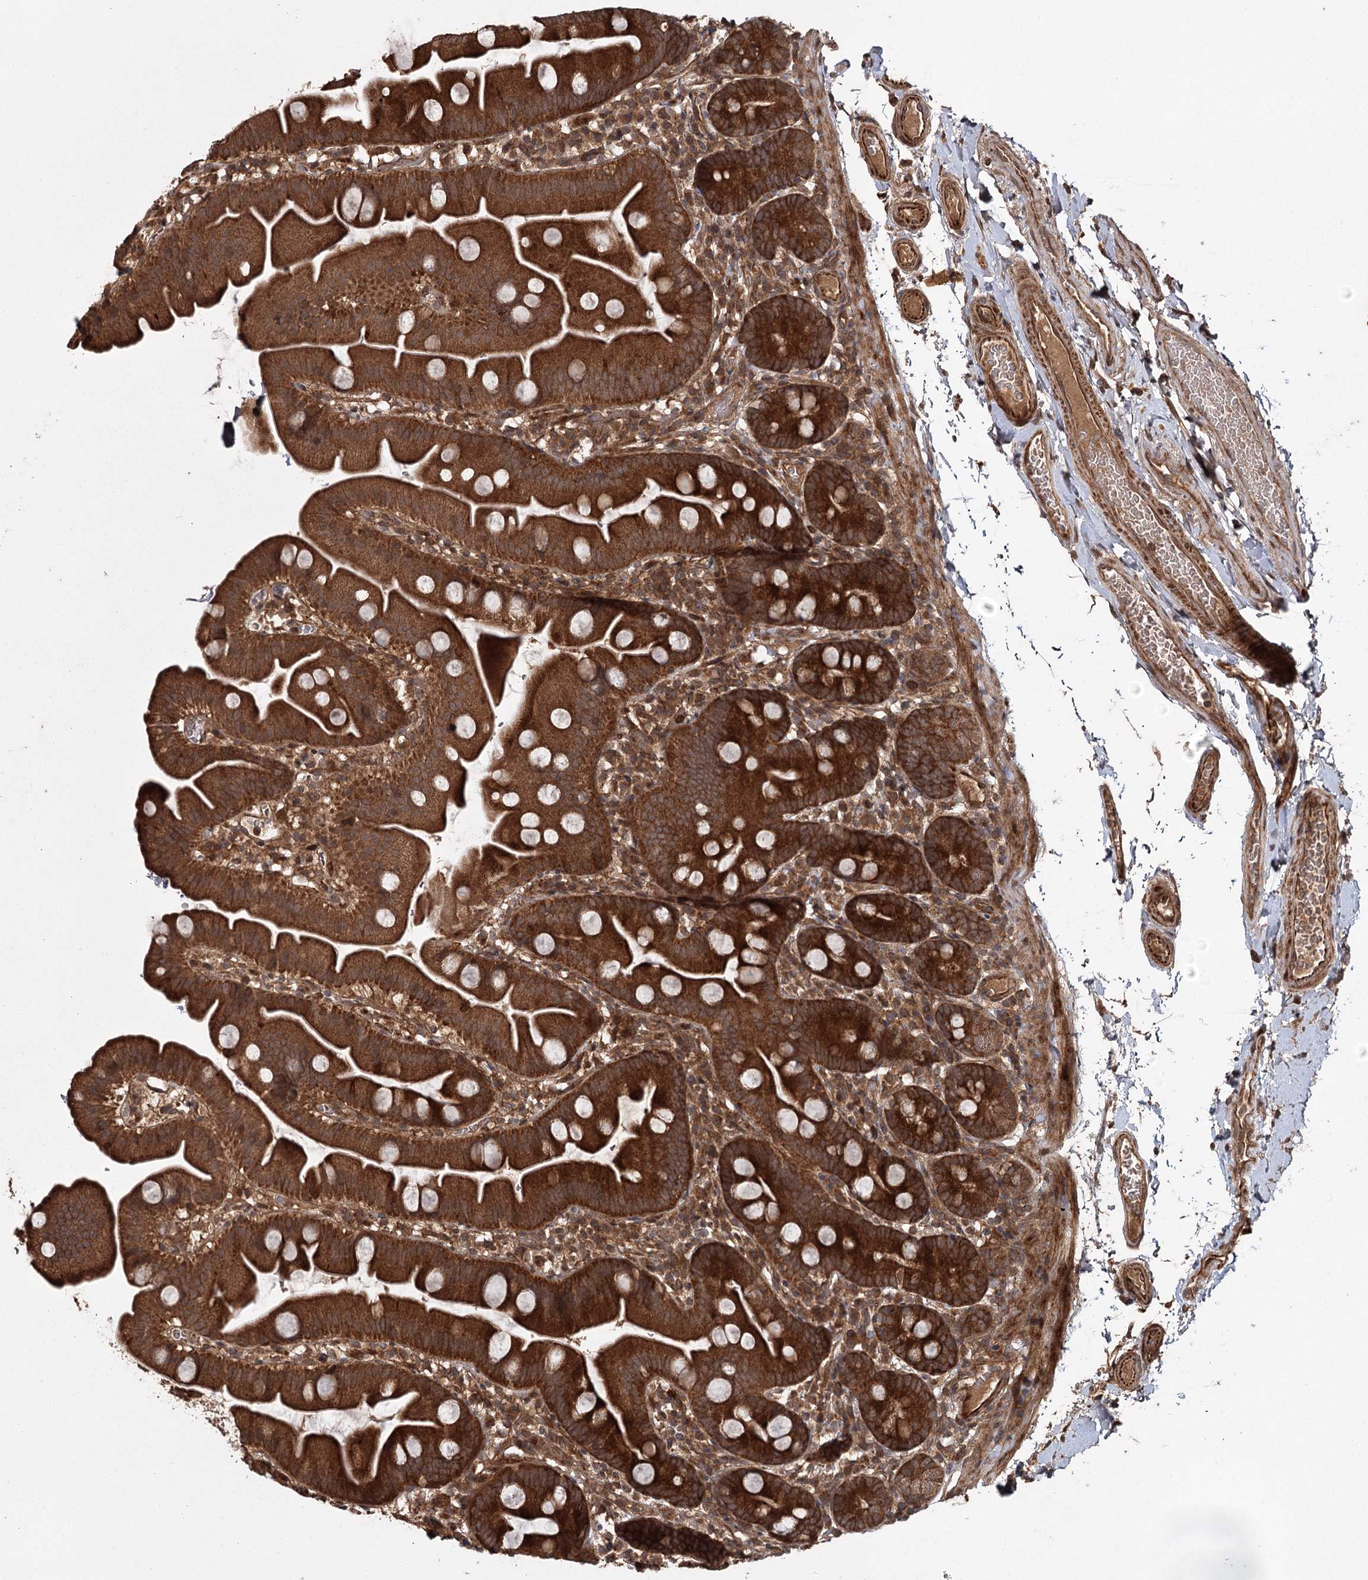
{"staining": {"intensity": "strong", "quantity": ">75%", "location": "cytoplasmic/membranous"}, "tissue": "small intestine", "cell_type": "Glandular cells", "image_type": "normal", "snomed": [{"axis": "morphology", "description": "Normal tissue, NOS"}, {"axis": "topography", "description": "Small intestine"}], "caption": "This is a photomicrograph of IHC staining of normal small intestine, which shows strong staining in the cytoplasmic/membranous of glandular cells.", "gene": "RPAP3", "patient": {"sex": "female", "age": 68}}